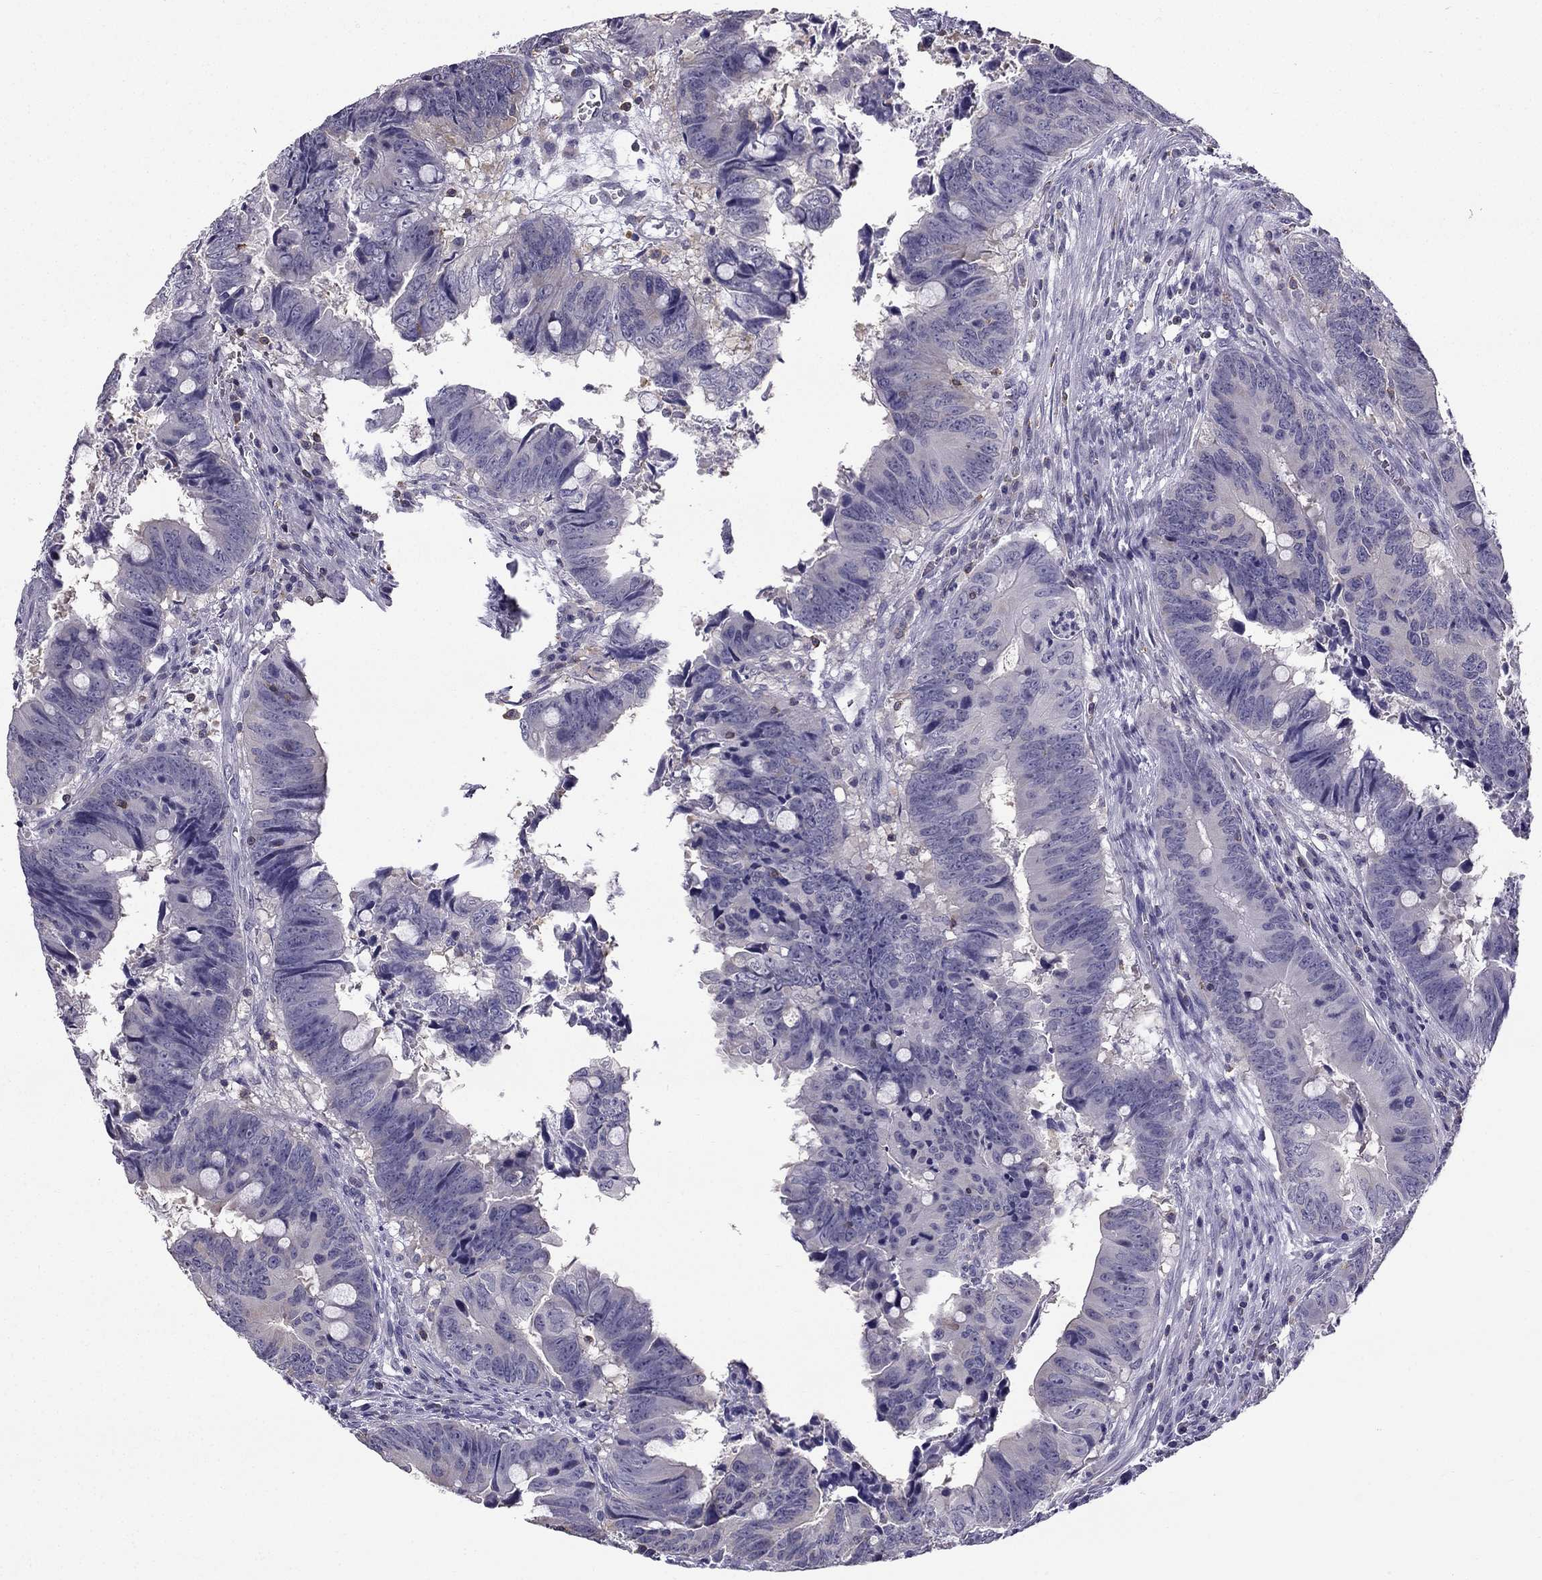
{"staining": {"intensity": "negative", "quantity": "none", "location": "none"}, "tissue": "colorectal cancer", "cell_type": "Tumor cells", "image_type": "cancer", "snomed": [{"axis": "morphology", "description": "Adenocarcinoma, NOS"}, {"axis": "topography", "description": "Colon"}], "caption": "Tumor cells are negative for protein expression in human colorectal cancer.", "gene": "CCK", "patient": {"sex": "female", "age": 82}}